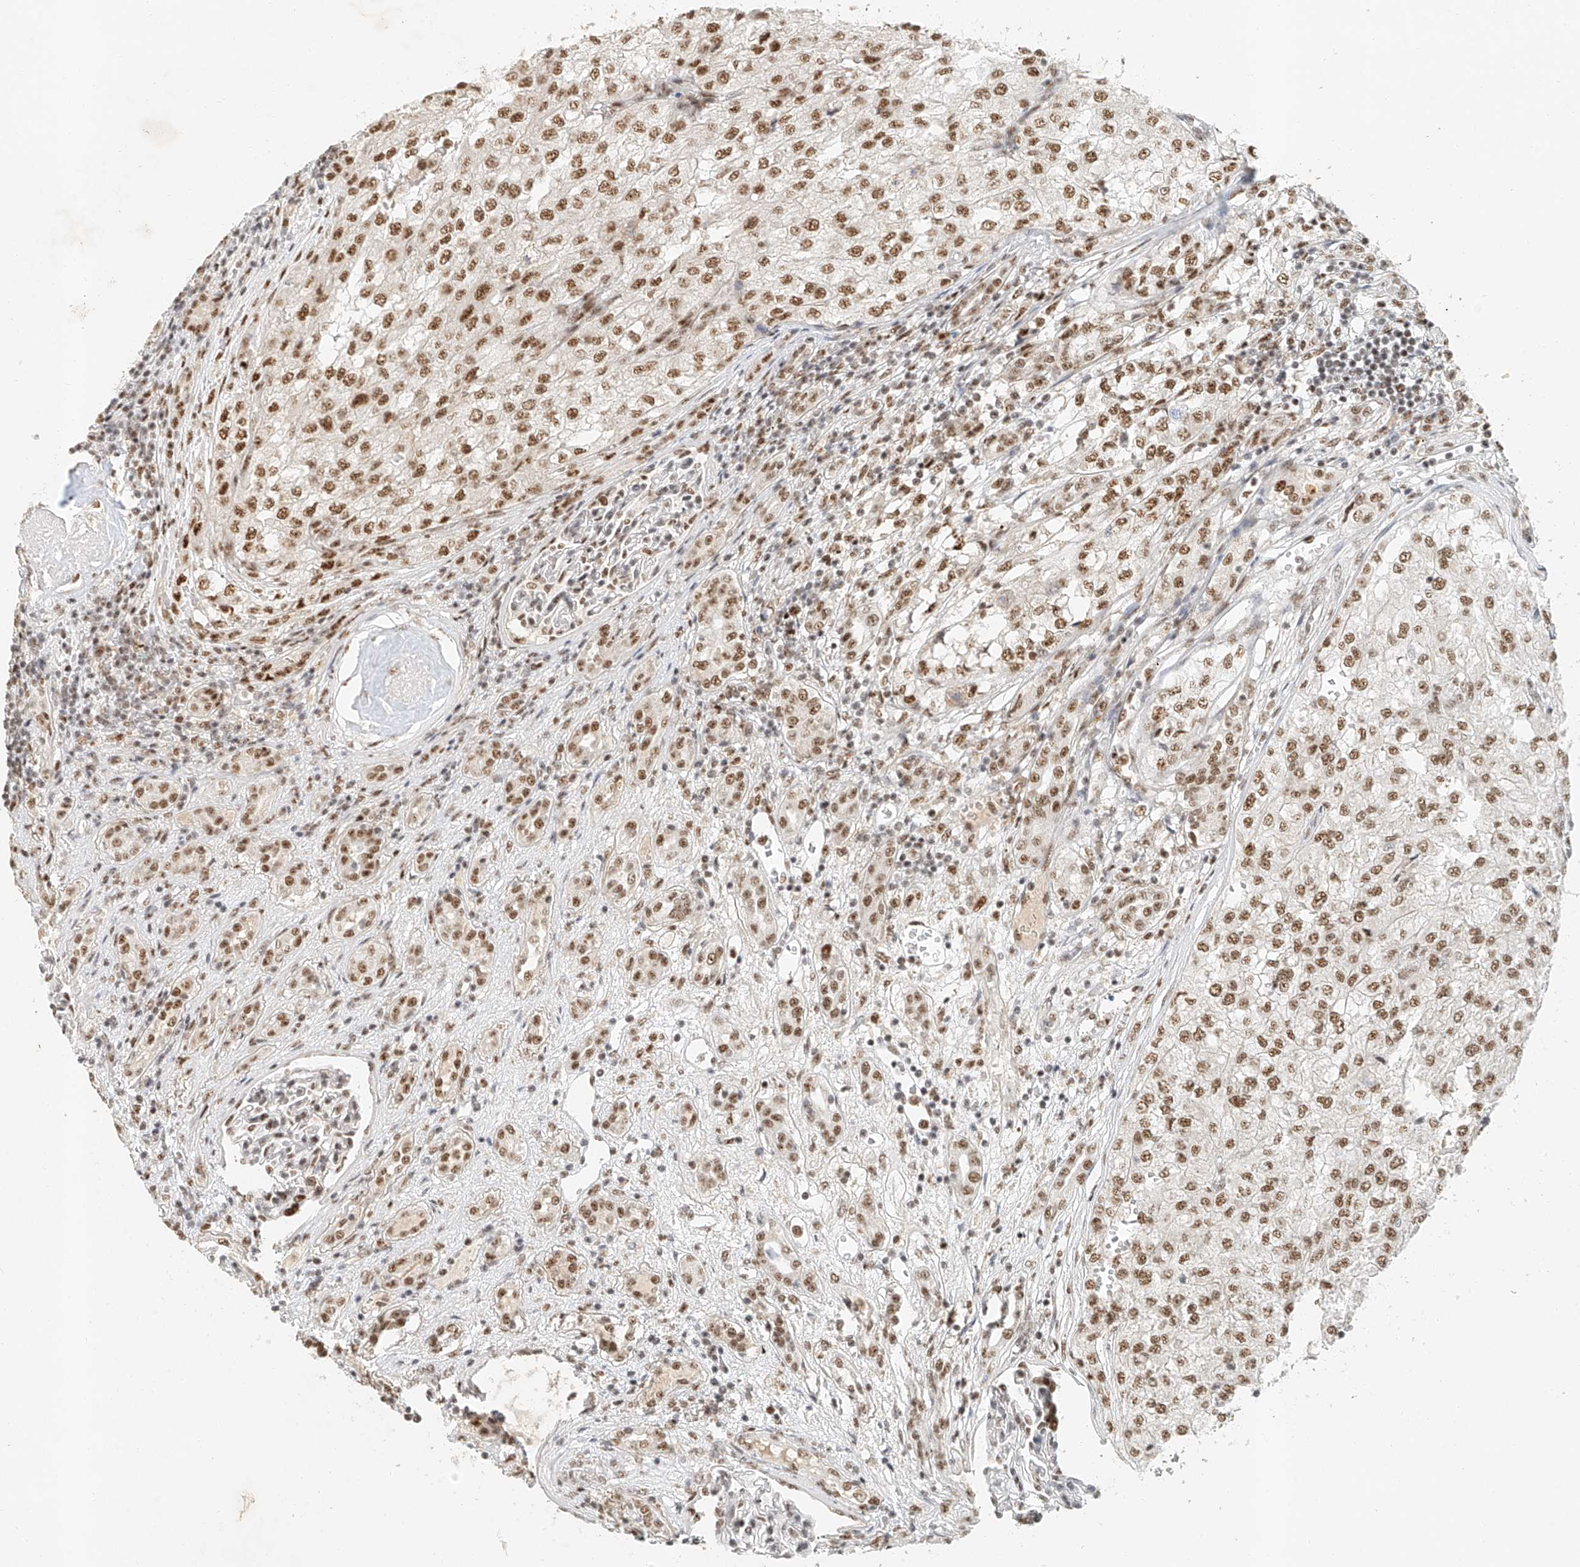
{"staining": {"intensity": "moderate", "quantity": ">75%", "location": "nuclear"}, "tissue": "renal cancer", "cell_type": "Tumor cells", "image_type": "cancer", "snomed": [{"axis": "morphology", "description": "Adenocarcinoma, NOS"}, {"axis": "topography", "description": "Kidney"}], "caption": "Tumor cells reveal moderate nuclear positivity in approximately >75% of cells in renal cancer.", "gene": "CXorf58", "patient": {"sex": "female", "age": 54}}